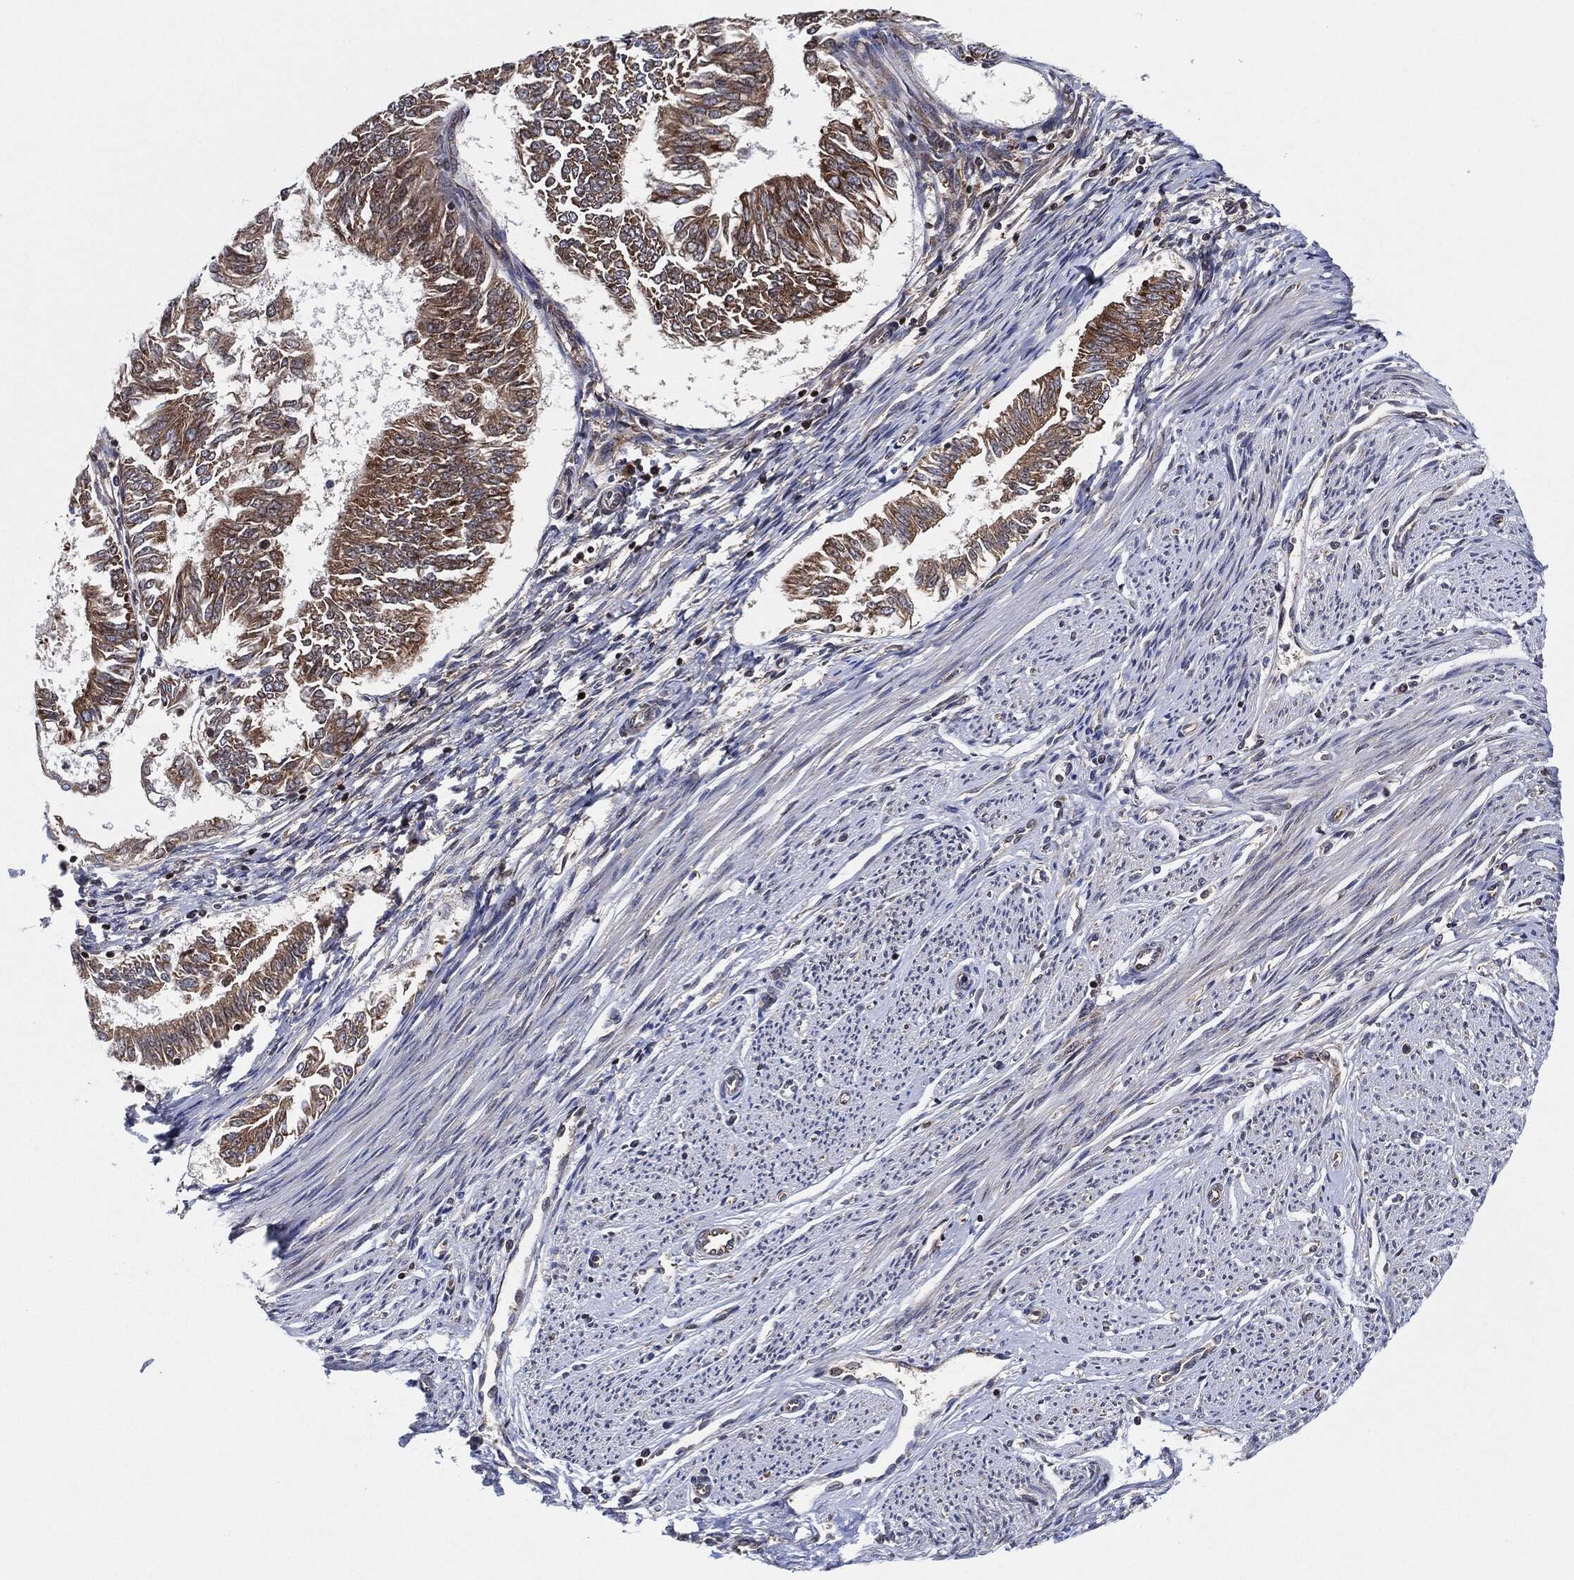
{"staining": {"intensity": "moderate", "quantity": "25%-75%", "location": "cytoplasmic/membranous"}, "tissue": "endometrial cancer", "cell_type": "Tumor cells", "image_type": "cancer", "snomed": [{"axis": "morphology", "description": "Adenocarcinoma, NOS"}, {"axis": "topography", "description": "Endometrium"}], "caption": "This is a micrograph of immunohistochemistry staining of adenocarcinoma (endometrial), which shows moderate positivity in the cytoplasmic/membranous of tumor cells.", "gene": "EIF2S2", "patient": {"sex": "female", "age": 58}}